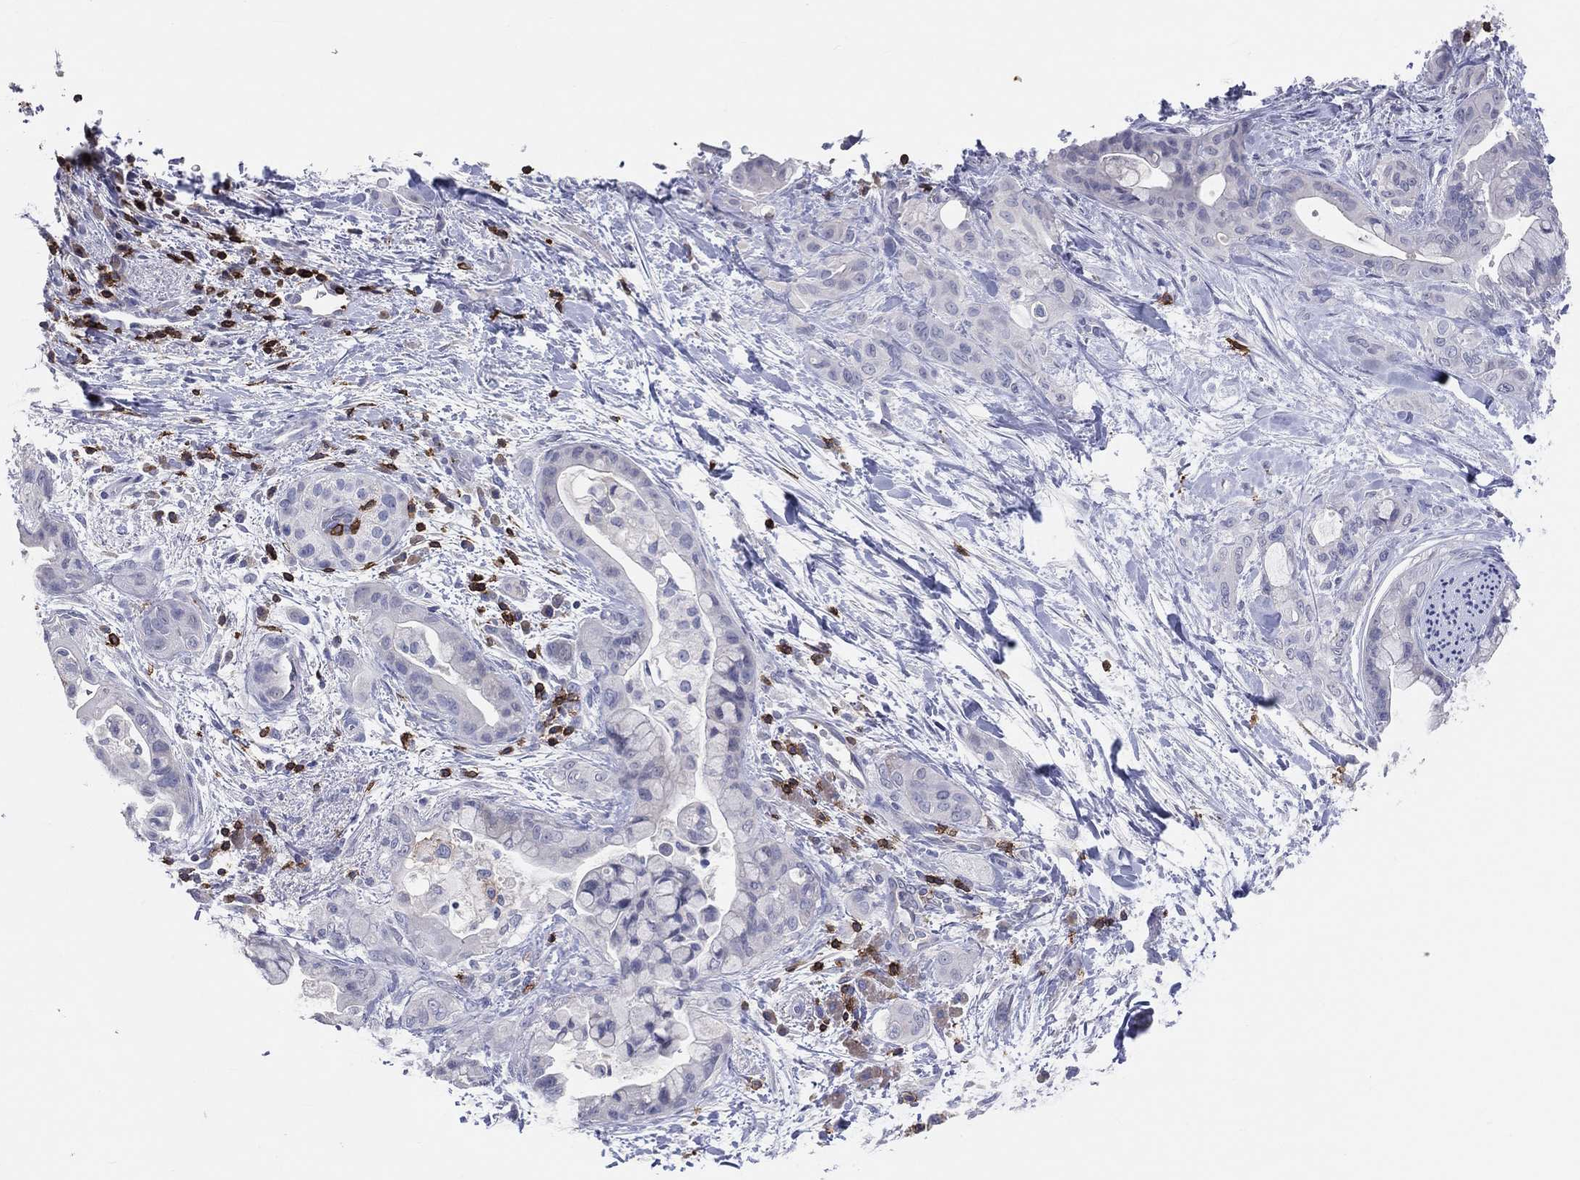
{"staining": {"intensity": "negative", "quantity": "none", "location": "none"}, "tissue": "pancreatic cancer", "cell_type": "Tumor cells", "image_type": "cancer", "snomed": [{"axis": "morphology", "description": "Adenocarcinoma, NOS"}, {"axis": "topography", "description": "Pancreas"}], "caption": "Immunohistochemistry of human pancreatic cancer demonstrates no staining in tumor cells.", "gene": "LAT", "patient": {"sex": "male", "age": 71}}